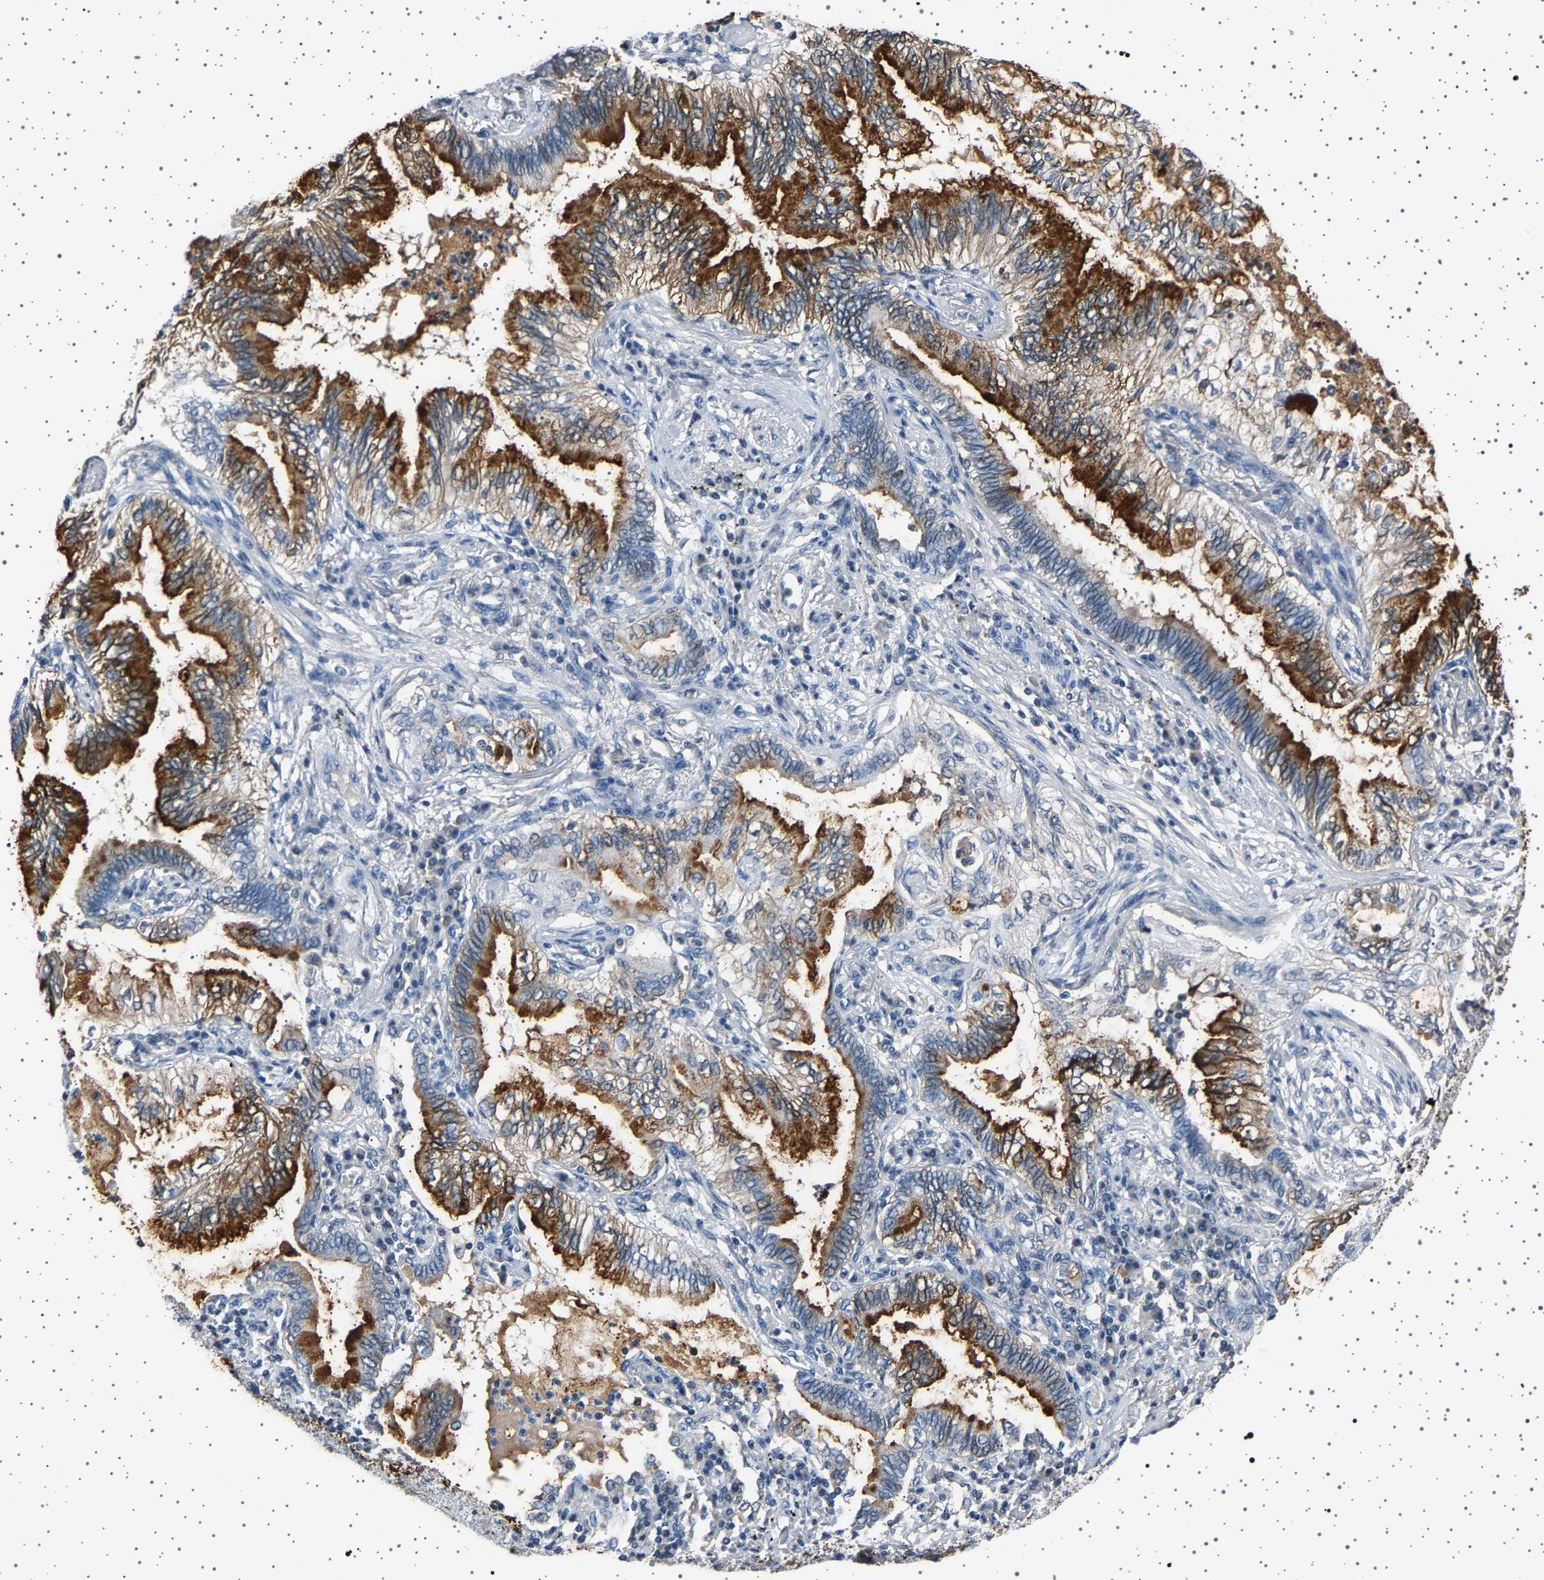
{"staining": {"intensity": "strong", "quantity": "25%-75%", "location": "cytoplasmic/membranous"}, "tissue": "lung cancer", "cell_type": "Tumor cells", "image_type": "cancer", "snomed": [{"axis": "morphology", "description": "Normal tissue, NOS"}, {"axis": "morphology", "description": "Adenocarcinoma, NOS"}, {"axis": "topography", "description": "Bronchus"}, {"axis": "topography", "description": "Lung"}], "caption": "Immunohistochemistry of human adenocarcinoma (lung) exhibits high levels of strong cytoplasmic/membranous expression in approximately 25%-75% of tumor cells. The staining was performed using DAB to visualize the protein expression in brown, while the nuclei were stained in blue with hematoxylin (Magnification: 20x).", "gene": "TFF3", "patient": {"sex": "female", "age": 70}}